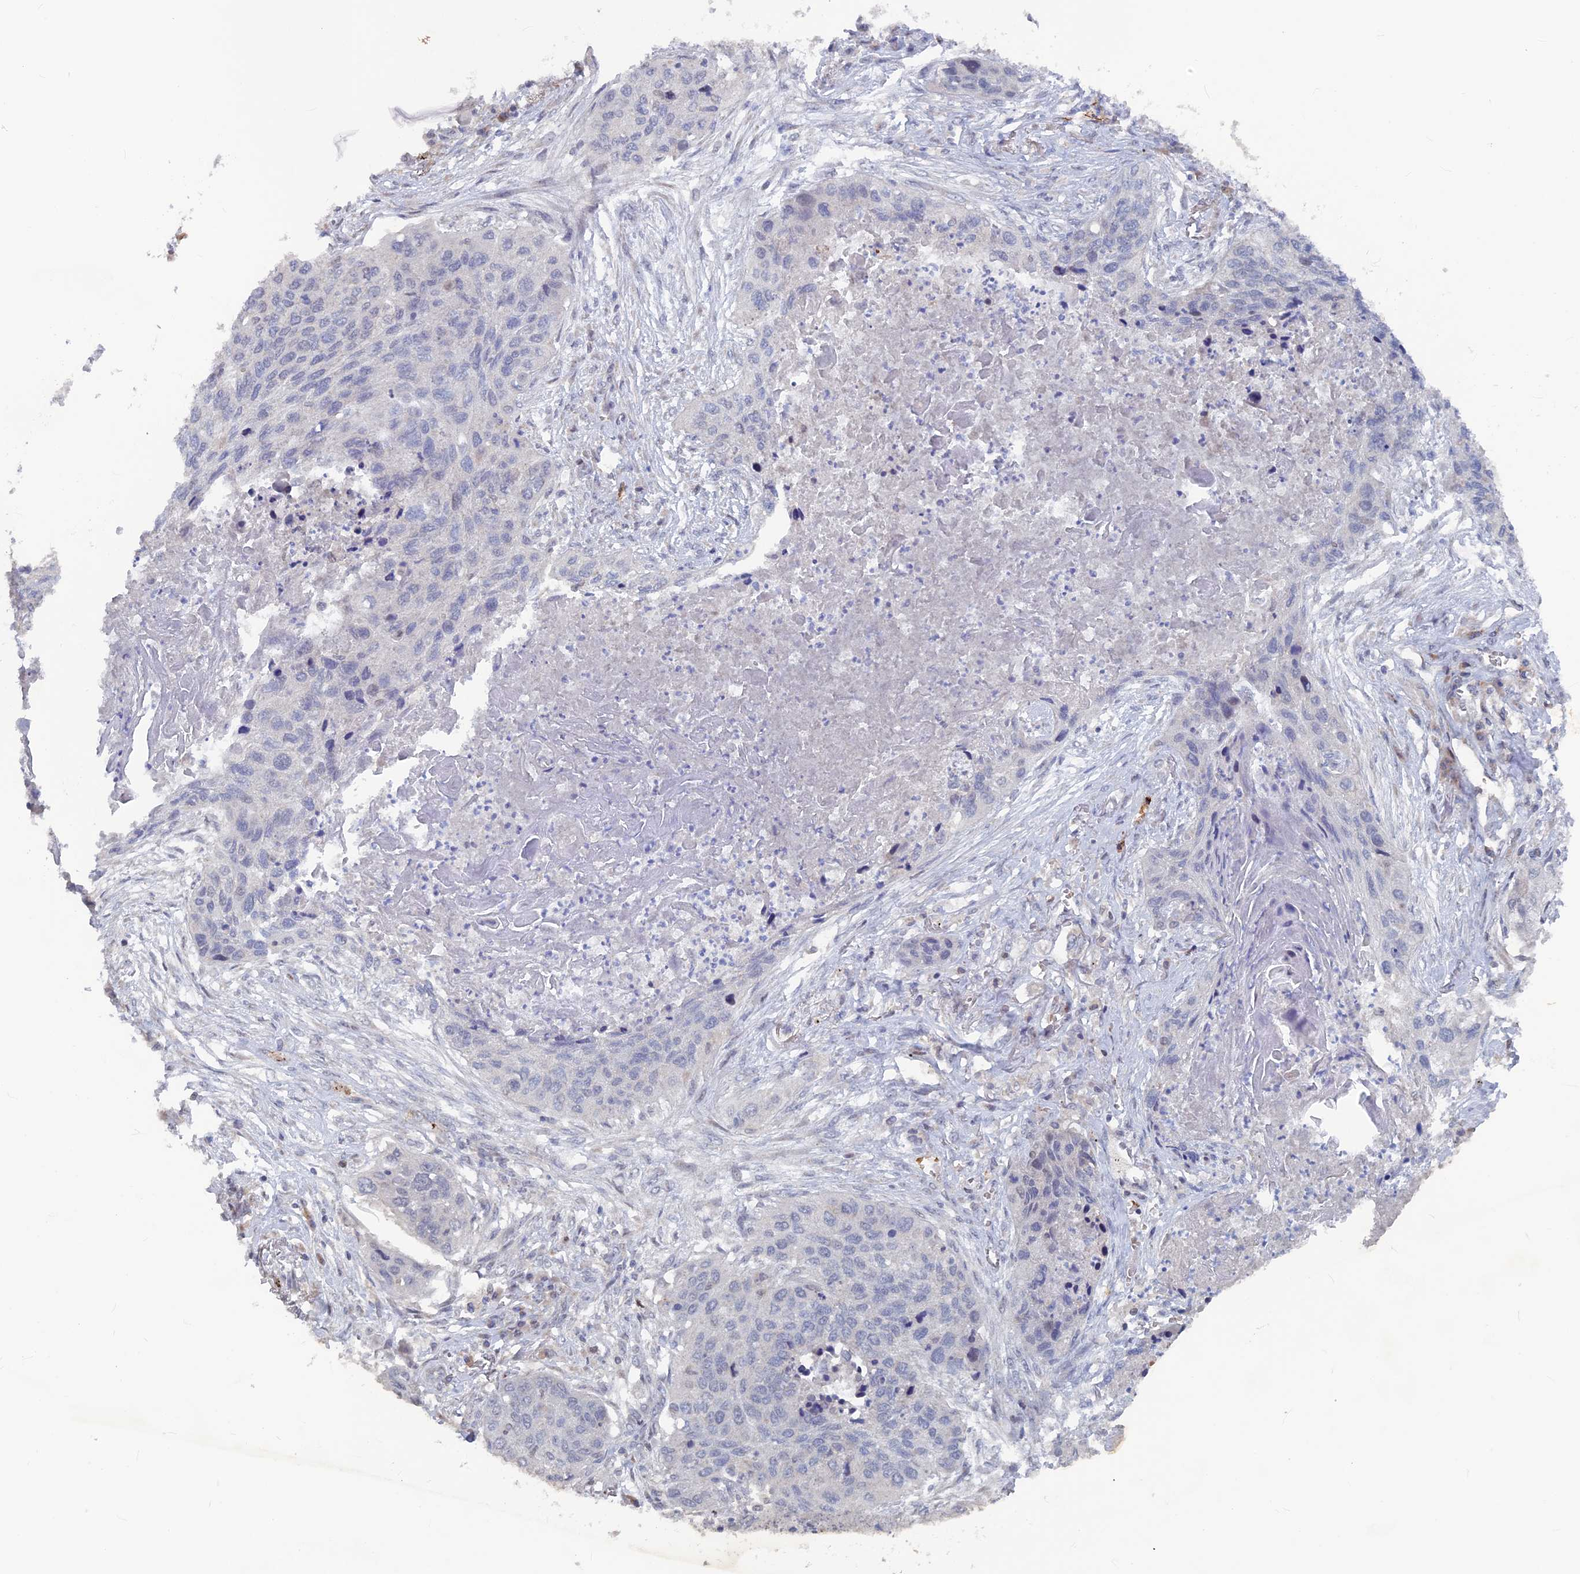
{"staining": {"intensity": "negative", "quantity": "none", "location": "none"}, "tissue": "lung cancer", "cell_type": "Tumor cells", "image_type": "cancer", "snomed": [{"axis": "morphology", "description": "Squamous cell carcinoma, NOS"}, {"axis": "topography", "description": "Lung"}], "caption": "DAB (3,3'-diaminobenzidine) immunohistochemical staining of human squamous cell carcinoma (lung) demonstrates no significant positivity in tumor cells. (DAB IHC, high magnification).", "gene": "SH3D21", "patient": {"sex": "female", "age": 63}}